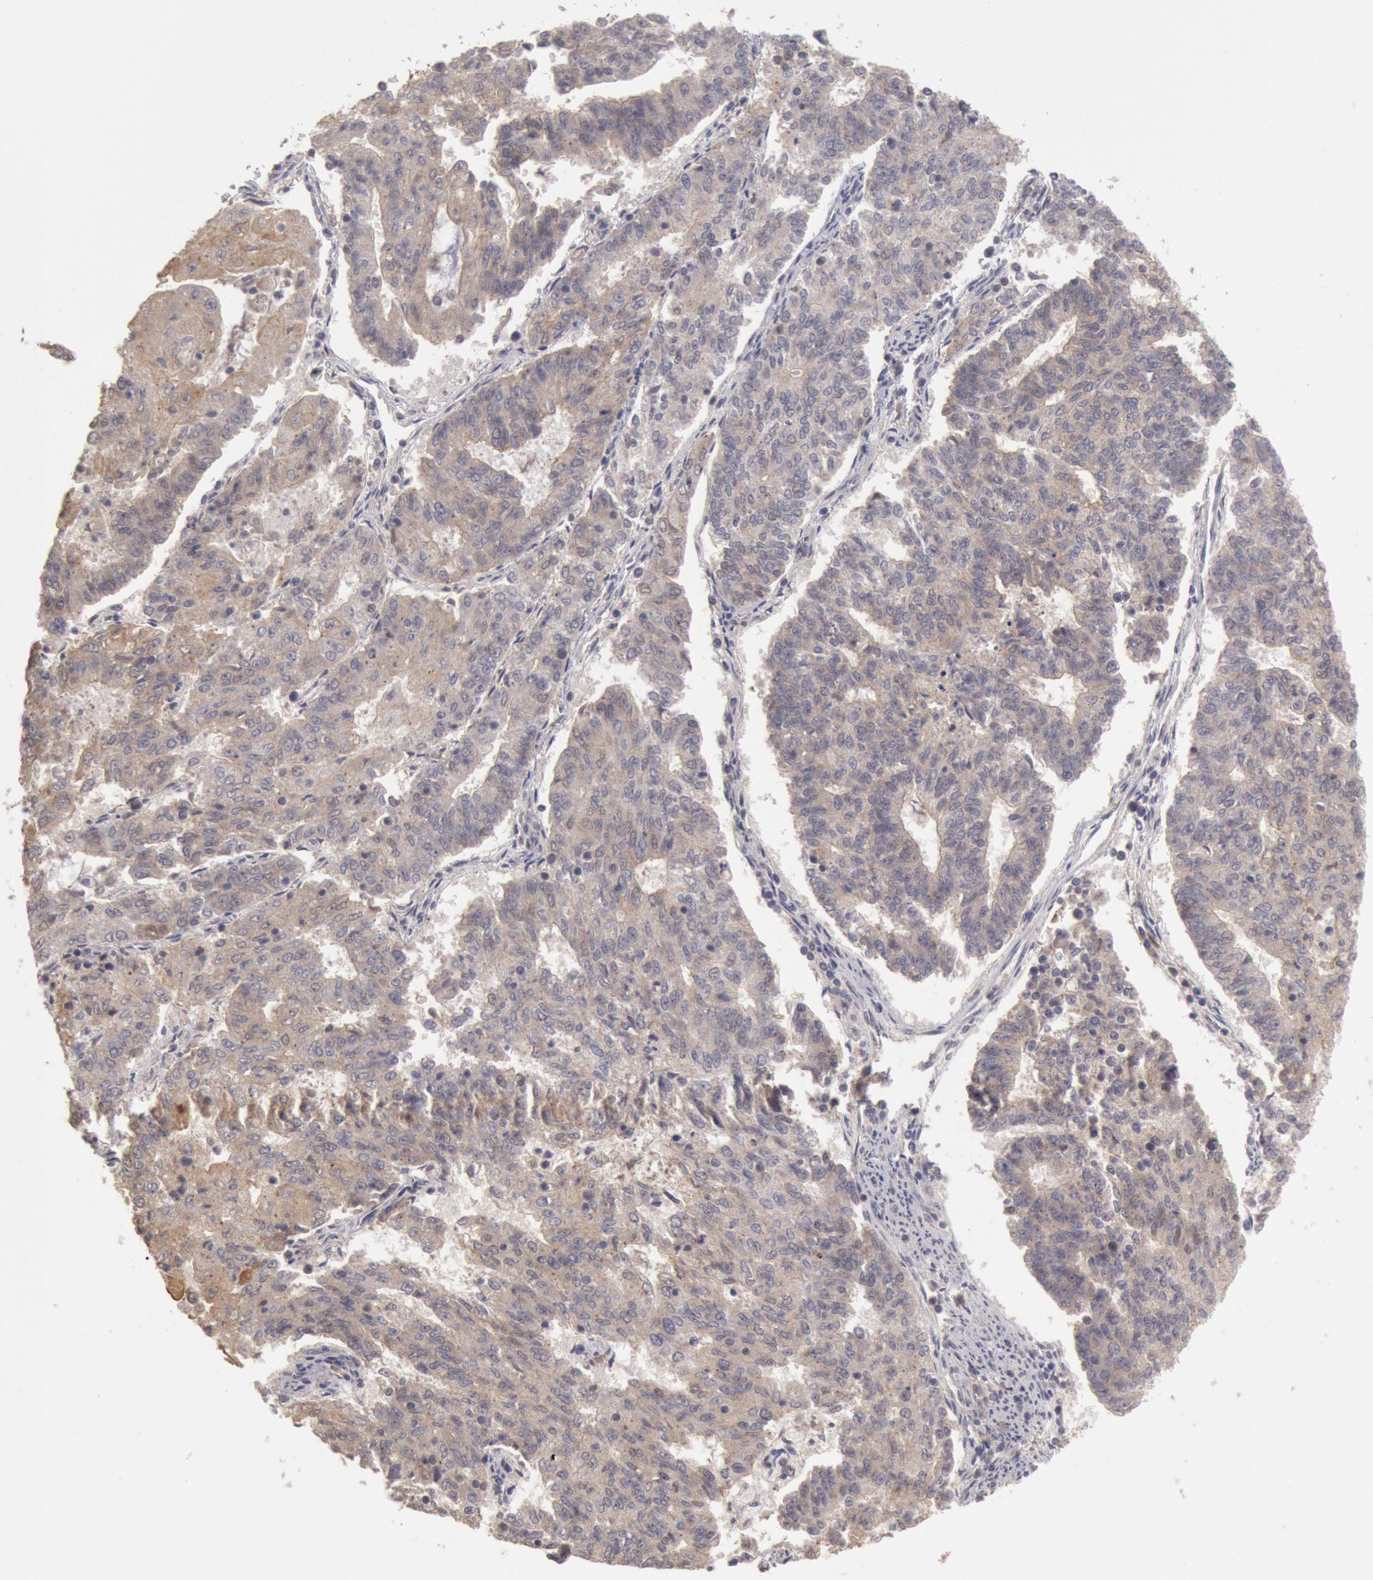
{"staining": {"intensity": "weak", "quantity": ">75%", "location": "cytoplasmic/membranous"}, "tissue": "endometrial cancer", "cell_type": "Tumor cells", "image_type": "cancer", "snomed": [{"axis": "morphology", "description": "Adenocarcinoma, NOS"}, {"axis": "topography", "description": "Endometrium"}], "caption": "Protein expression analysis of human endometrial cancer (adenocarcinoma) reveals weak cytoplasmic/membranous staining in approximately >75% of tumor cells.", "gene": "ZFP36L1", "patient": {"sex": "female", "age": 56}}